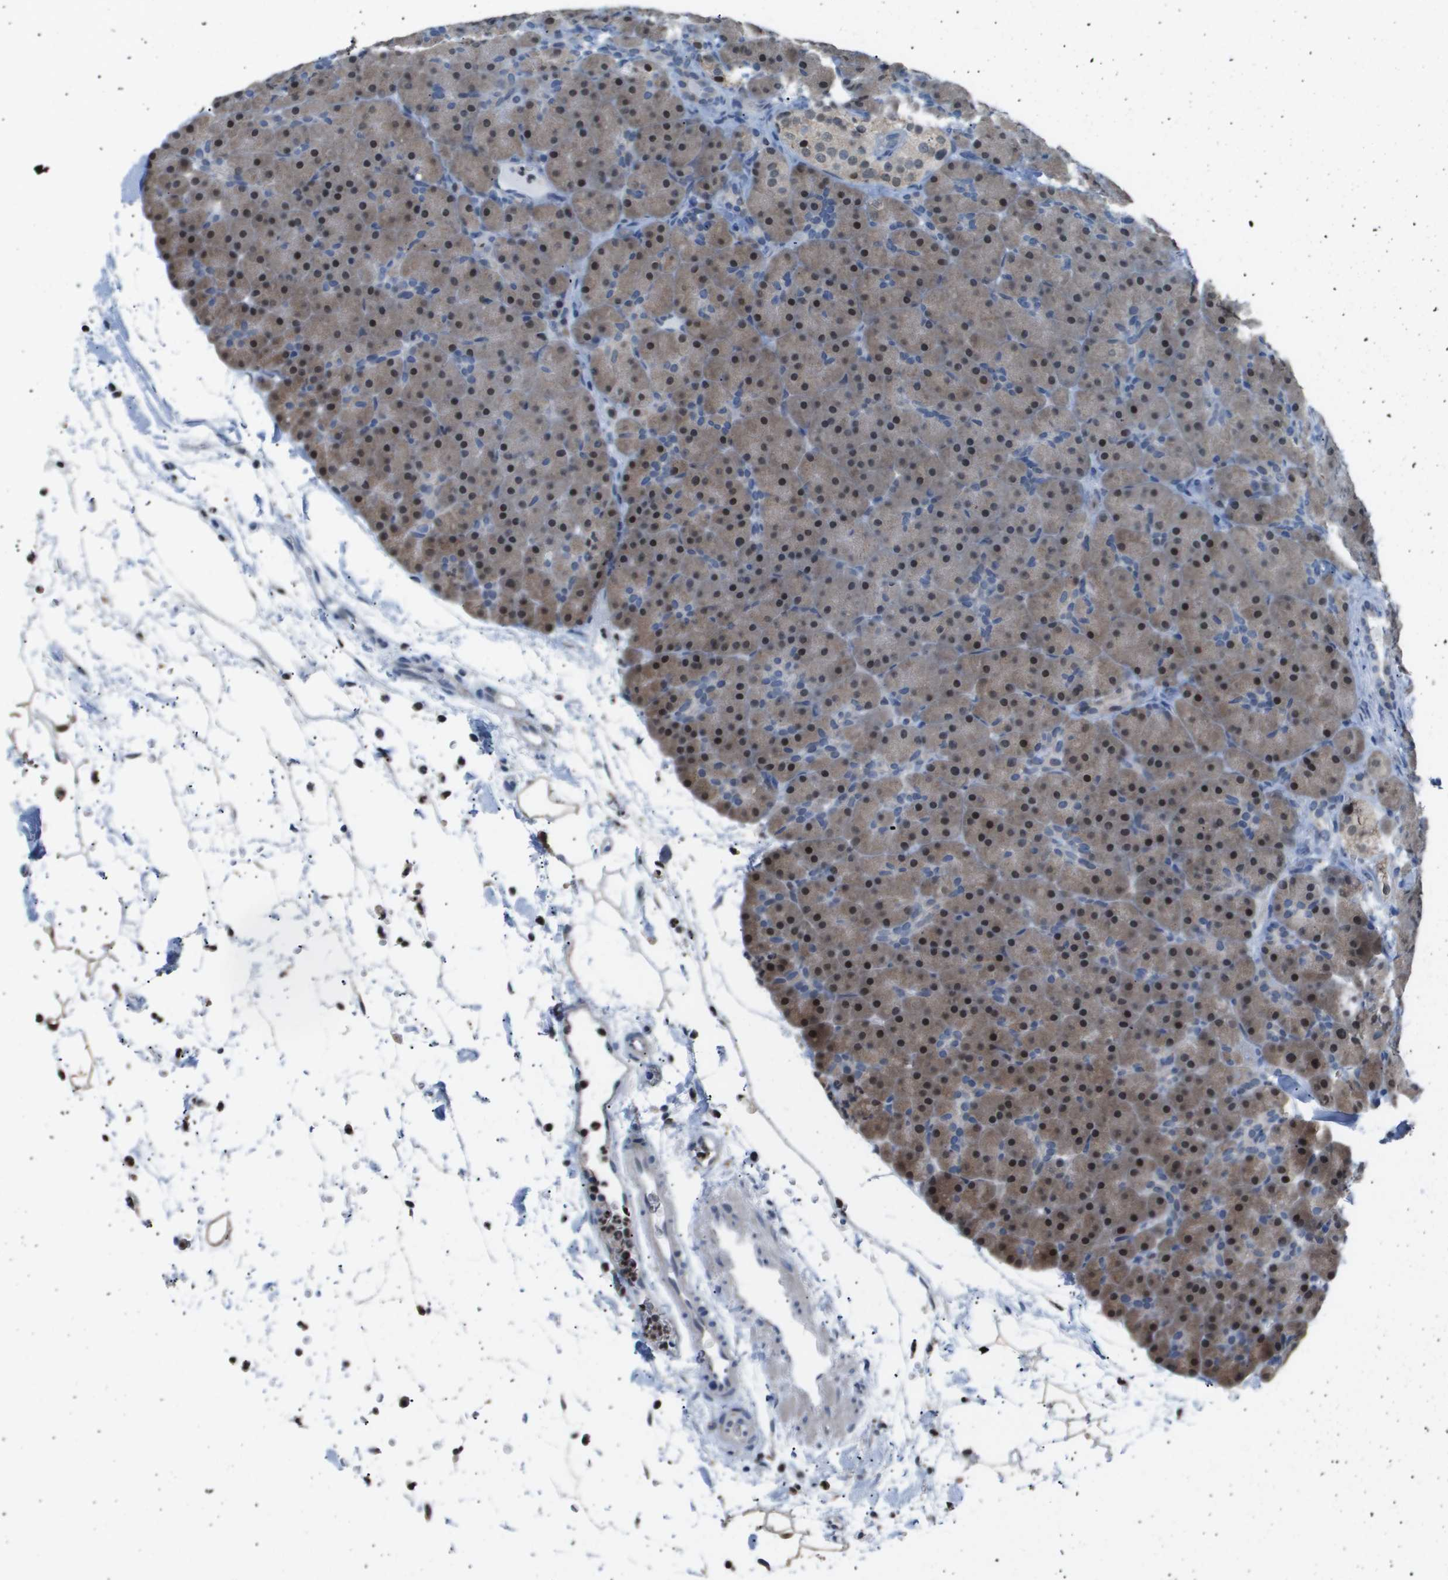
{"staining": {"intensity": "moderate", "quantity": "25%-75%", "location": "cytoplasmic/membranous,nuclear"}, "tissue": "pancreas", "cell_type": "Exocrine glandular cells", "image_type": "normal", "snomed": [{"axis": "morphology", "description": "Normal tissue, NOS"}, {"axis": "topography", "description": "Pancreas"}], "caption": "Human pancreas stained with a brown dye shows moderate cytoplasmic/membranous,nuclear positive positivity in about 25%-75% of exocrine glandular cells.", "gene": "AKR1A1", "patient": {"sex": "male", "age": 66}}